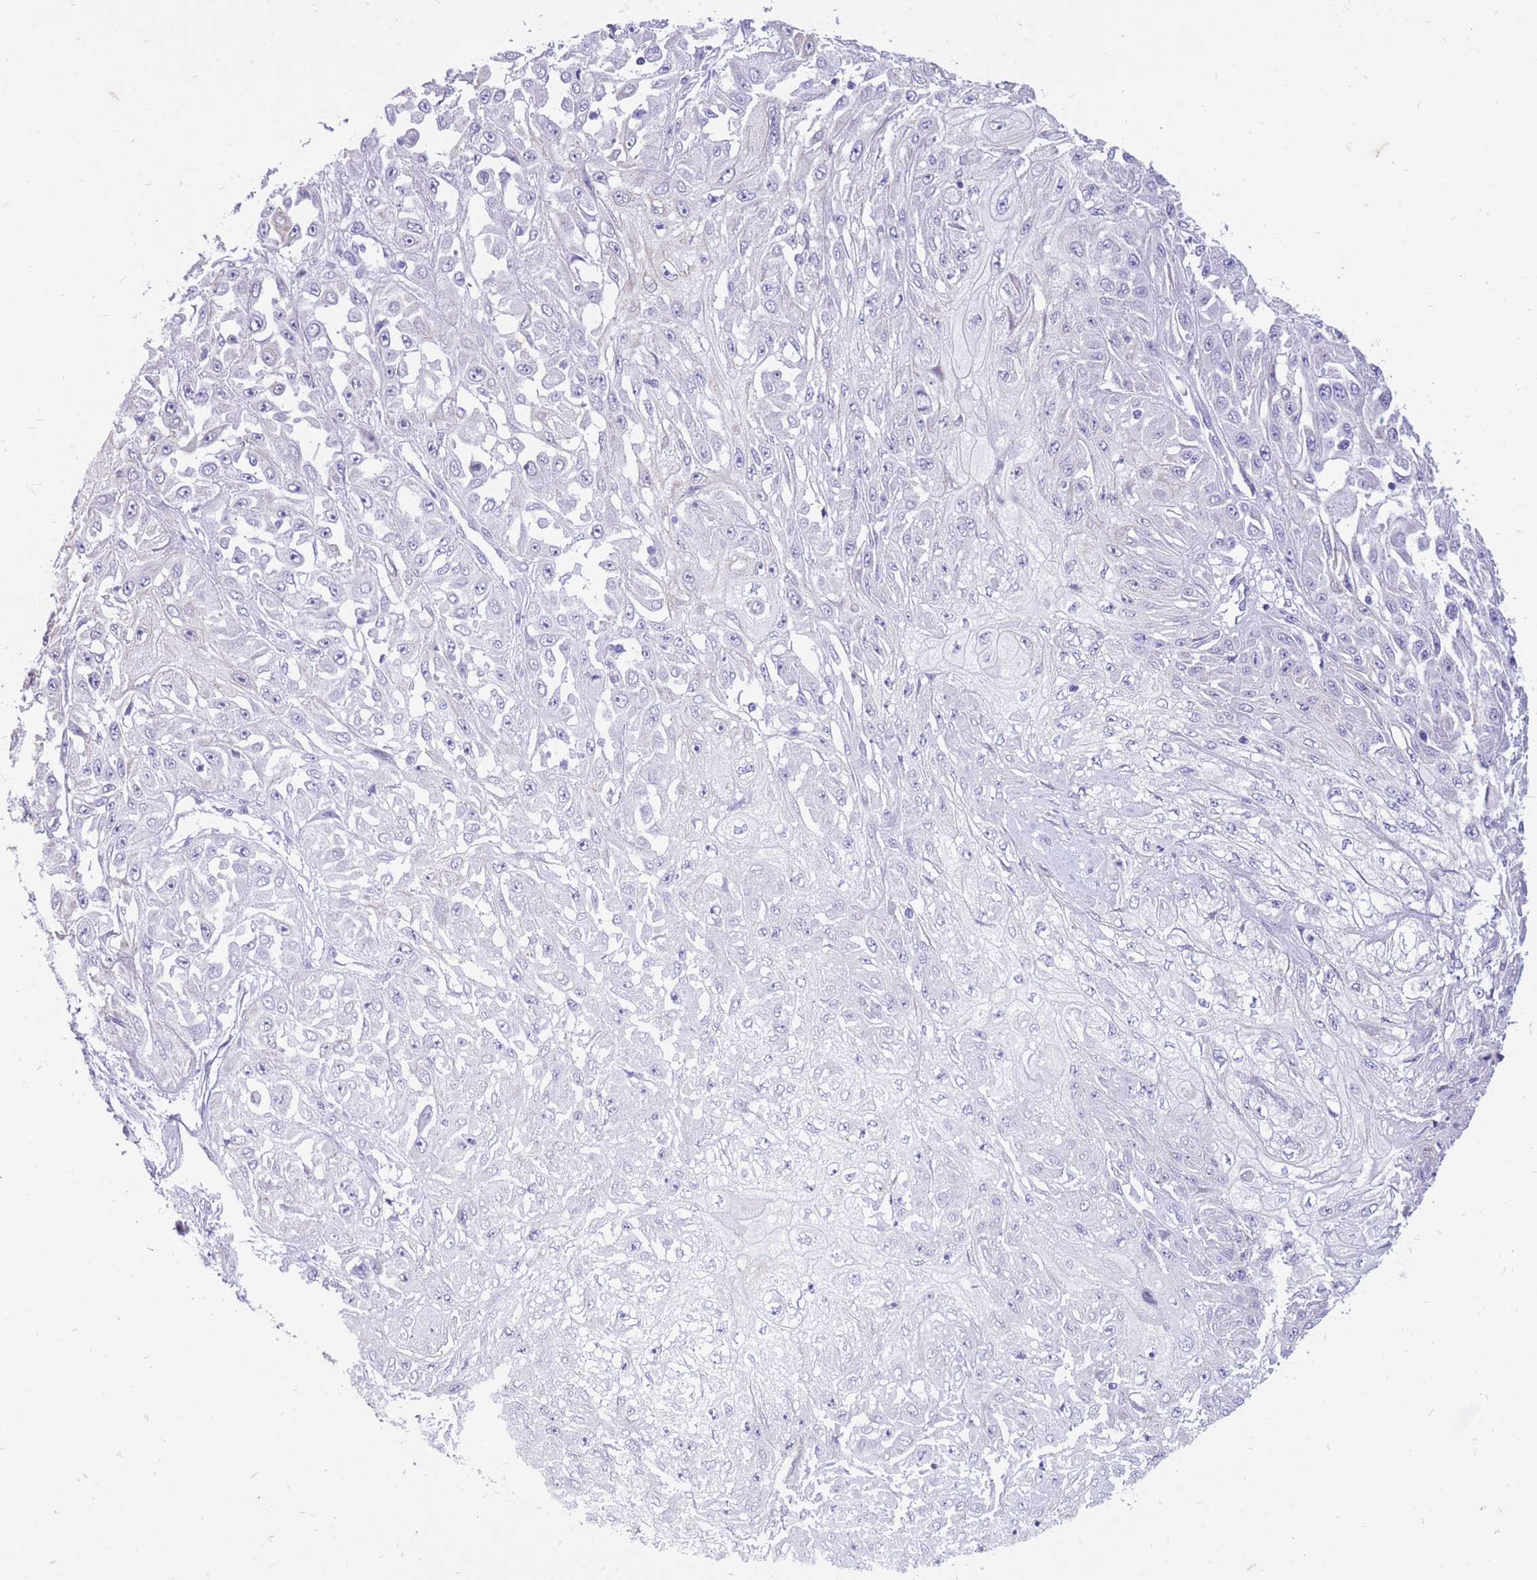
{"staining": {"intensity": "negative", "quantity": "none", "location": "none"}, "tissue": "skin cancer", "cell_type": "Tumor cells", "image_type": "cancer", "snomed": [{"axis": "morphology", "description": "Squamous cell carcinoma, NOS"}, {"axis": "morphology", "description": "Squamous cell carcinoma, metastatic, NOS"}, {"axis": "topography", "description": "Skin"}, {"axis": "topography", "description": "Lymph node"}], "caption": "Human skin cancer (squamous cell carcinoma) stained for a protein using immunohistochemistry shows no staining in tumor cells.", "gene": "ZFP37", "patient": {"sex": "male", "age": 75}}